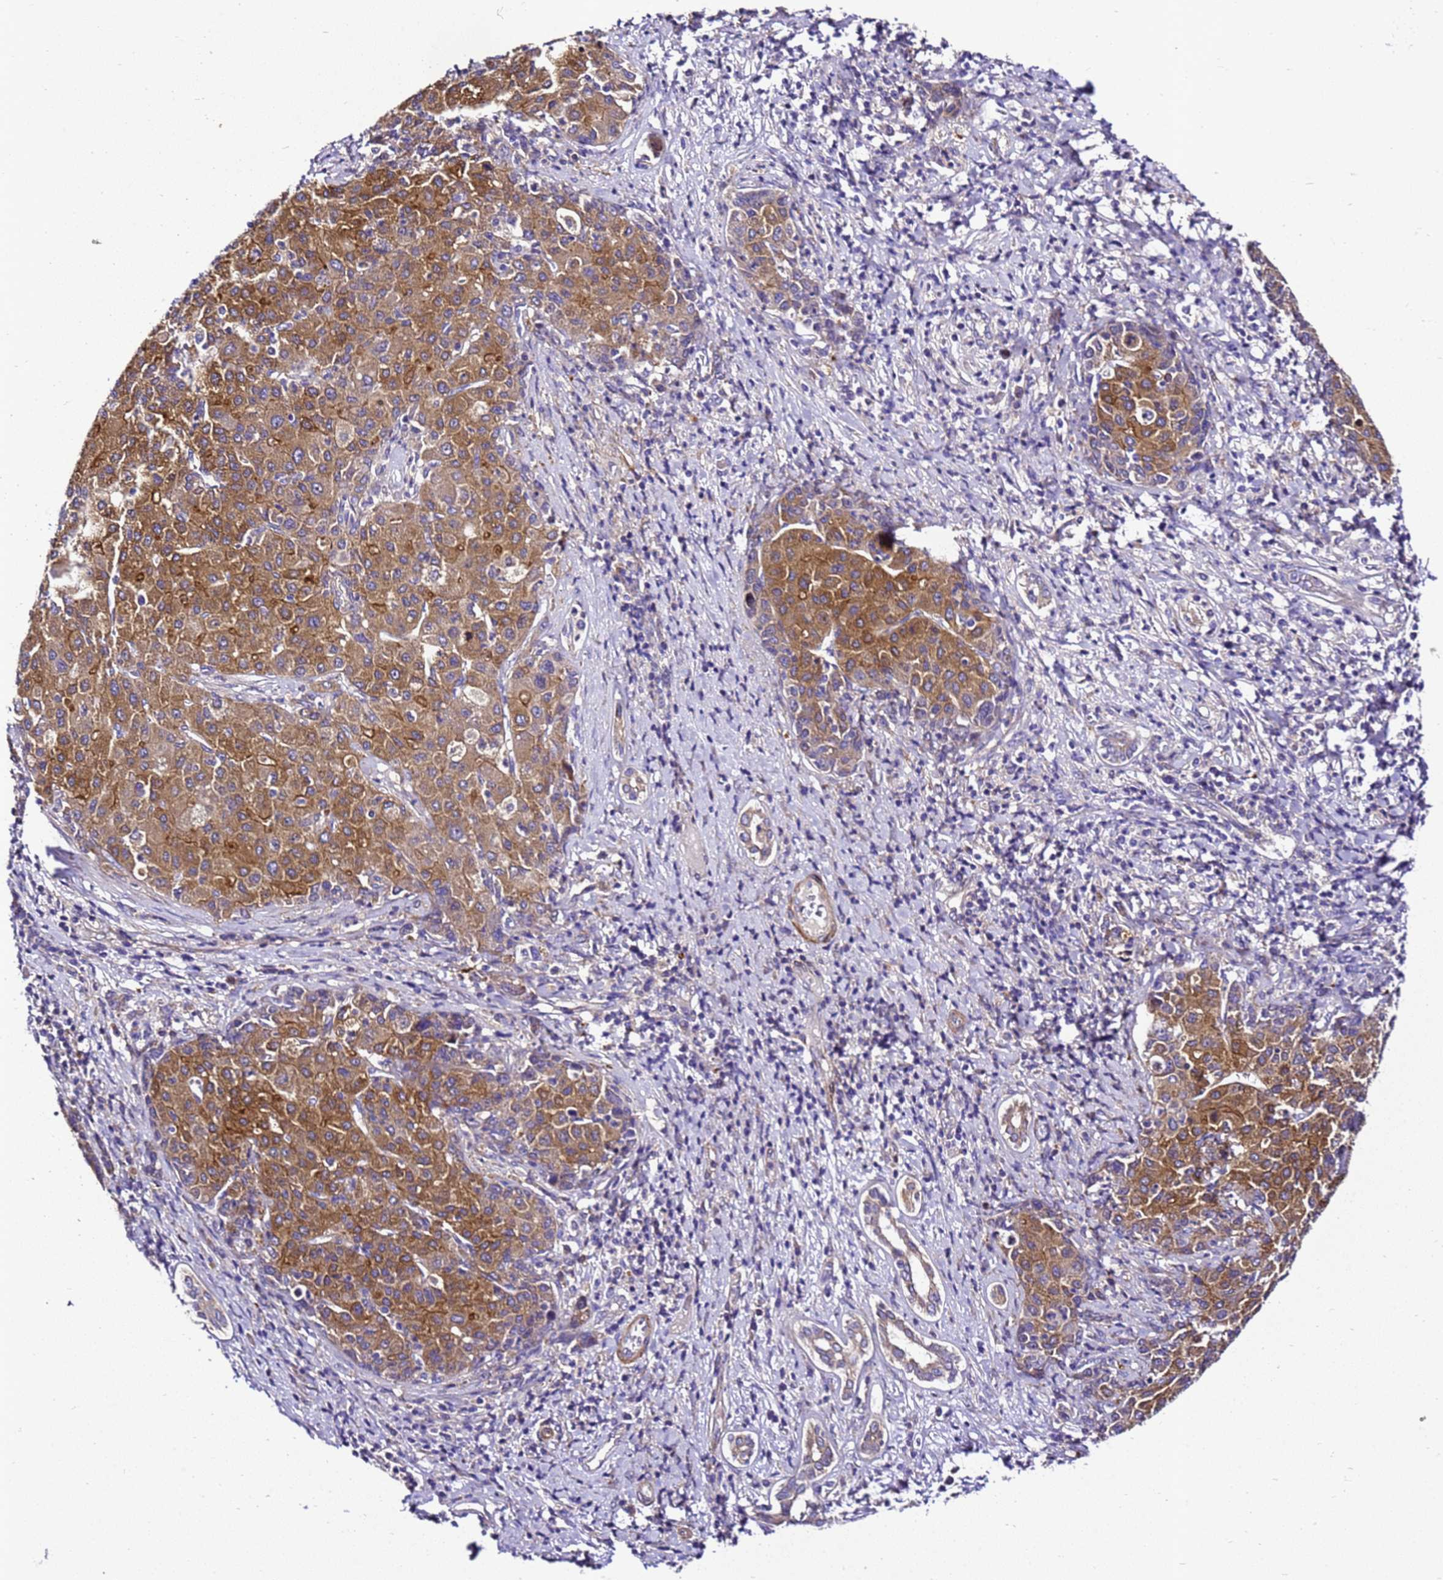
{"staining": {"intensity": "moderate", "quantity": ">75%", "location": "cytoplasmic/membranous"}, "tissue": "liver cancer", "cell_type": "Tumor cells", "image_type": "cancer", "snomed": [{"axis": "morphology", "description": "Carcinoma, Hepatocellular, NOS"}, {"axis": "topography", "description": "Liver"}], "caption": "Liver cancer (hepatocellular carcinoma) was stained to show a protein in brown. There is medium levels of moderate cytoplasmic/membranous positivity in about >75% of tumor cells.", "gene": "ZNF417", "patient": {"sex": "male", "age": 65}}